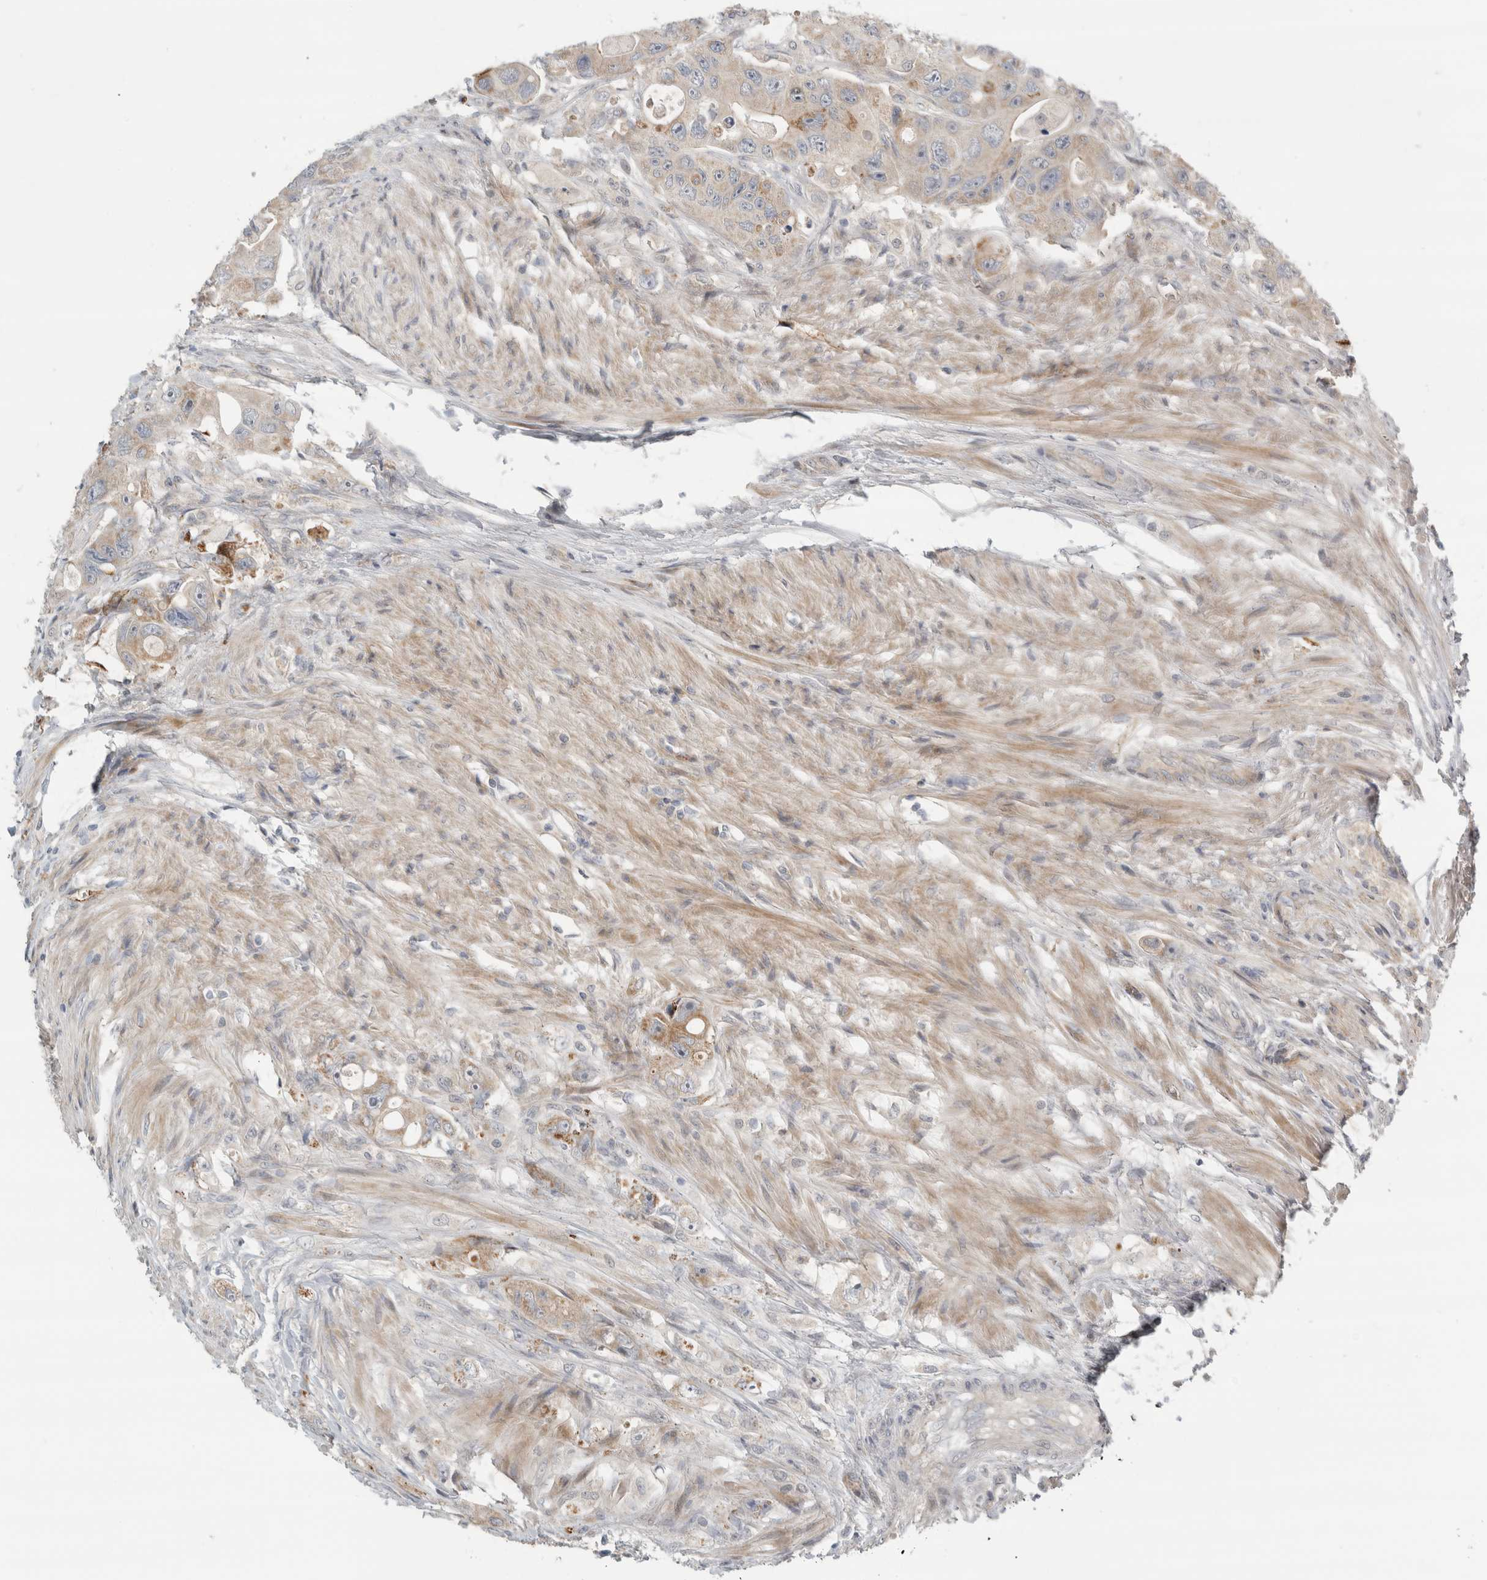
{"staining": {"intensity": "weak", "quantity": ">75%", "location": "cytoplasmic/membranous"}, "tissue": "colorectal cancer", "cell_type": "Tumor cells", "image_type": "cancer", "snomed": [{"axis": "morphology", "description": "Adenocarcinoma, NOS"}, {"axis": "topography", "description": "Colon"}], "caption": "Colorectal adenocarcinoma was stained to show a protein in brown. There is low levels of weak cytoplasmic/membranous expression in about >75% of tumor cells.", "gene": "KPNA5", "patient": {"sex": "female", "age": 46}}